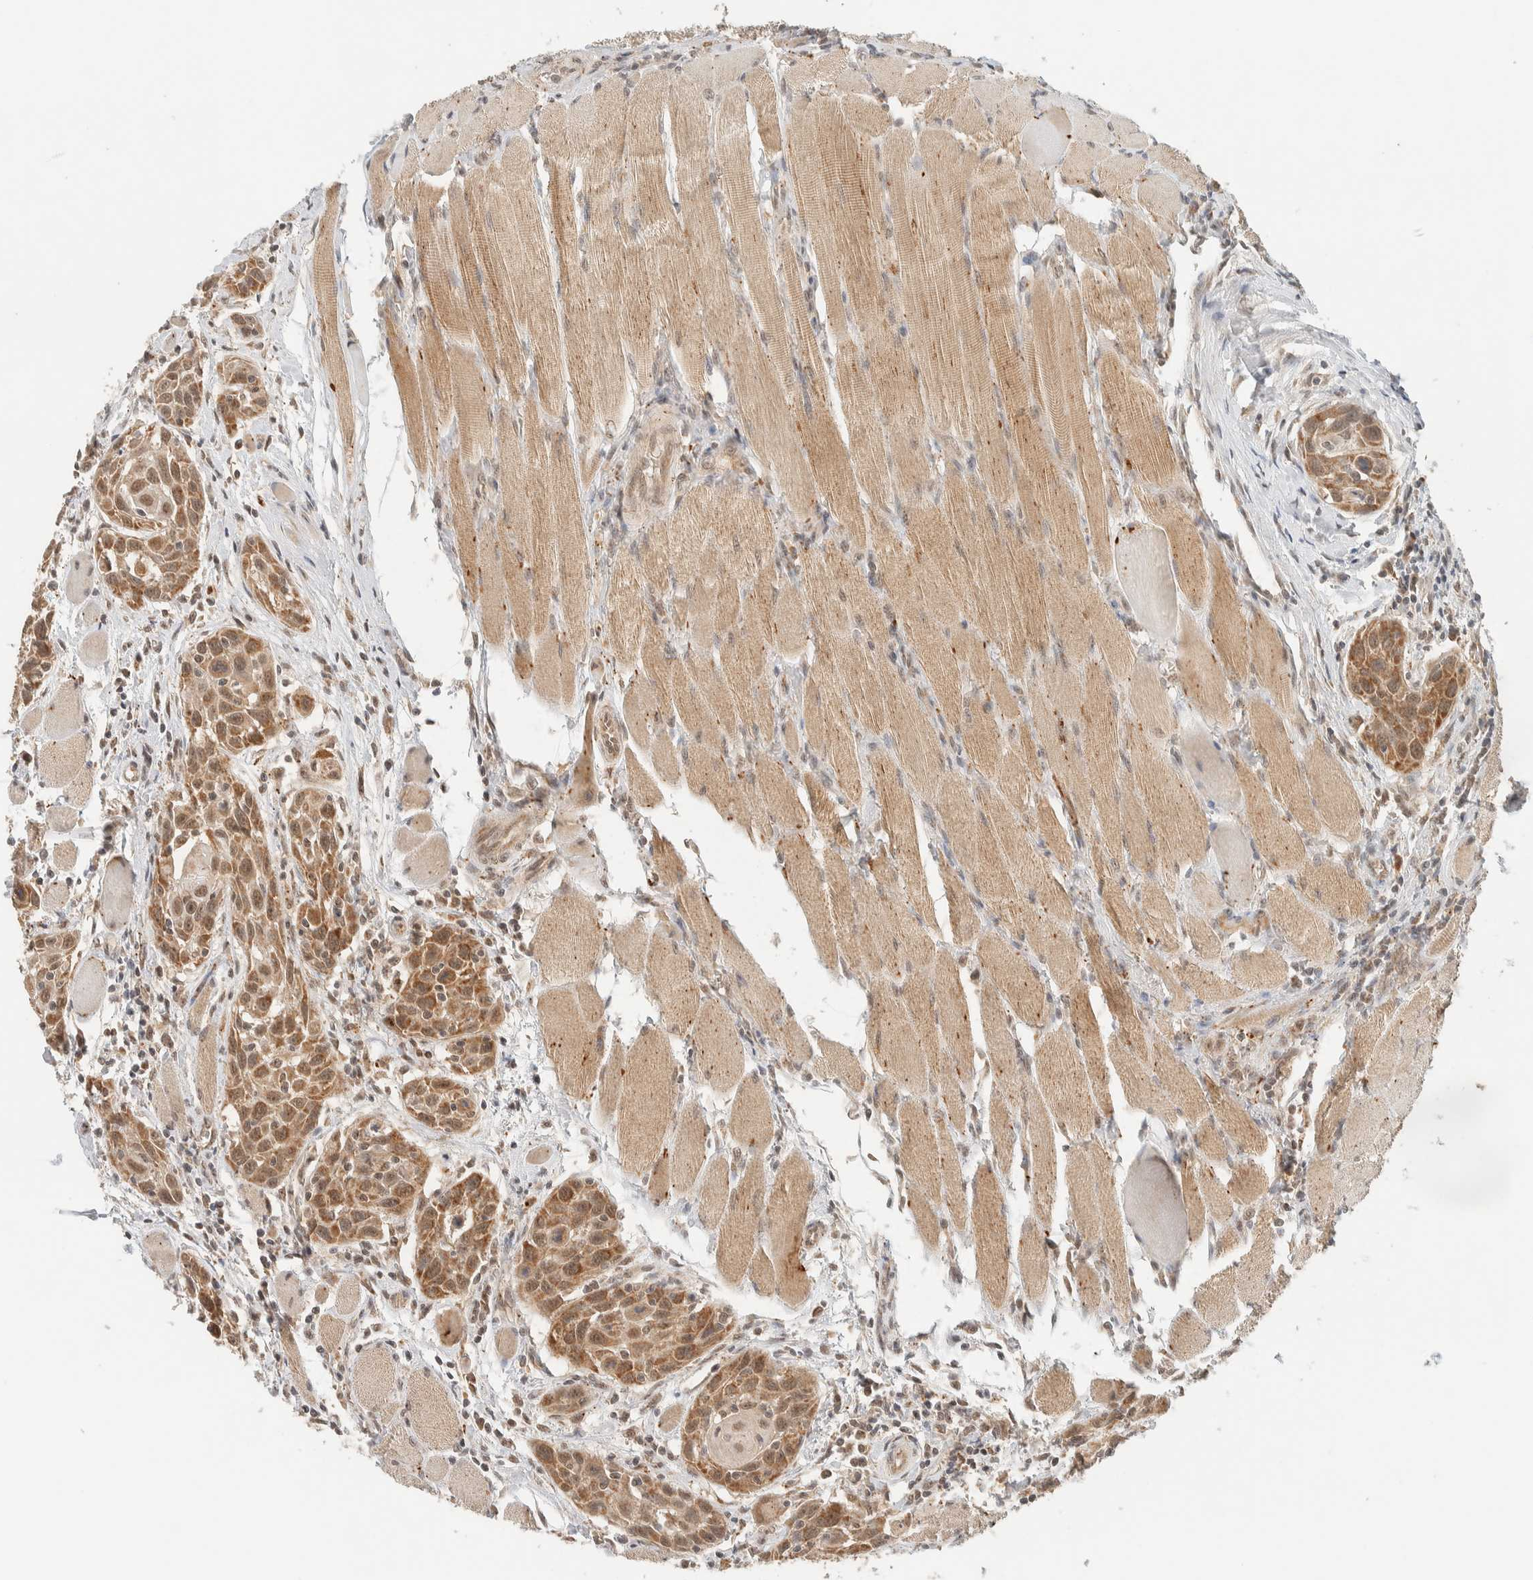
{"staining": {"intensity": "moderate", "quantity": ">75%", "location": "cytoplasmic/membranous"}, "tissue": "head and neck cancer", "cell_type": "Tumor cells", "image_type": "cancer", "snomed": [{"axis": "morphology", "description": "Squamous cell carcinoma, NOS"}, {"axis": "topography", "description": "Oral tissue"}, {"axis": "topography", "description": "Head-Neck"}], "caption": "Approximately >75% of tumor cells in squamous cell carcinoma (head and neck) demonstrate moderate cytoplasmic/membranous protein expression as visualized by brown immunohistochemical staining.", "gene": "MRPL41", "patient": {"sex": "female", "age": 50}}